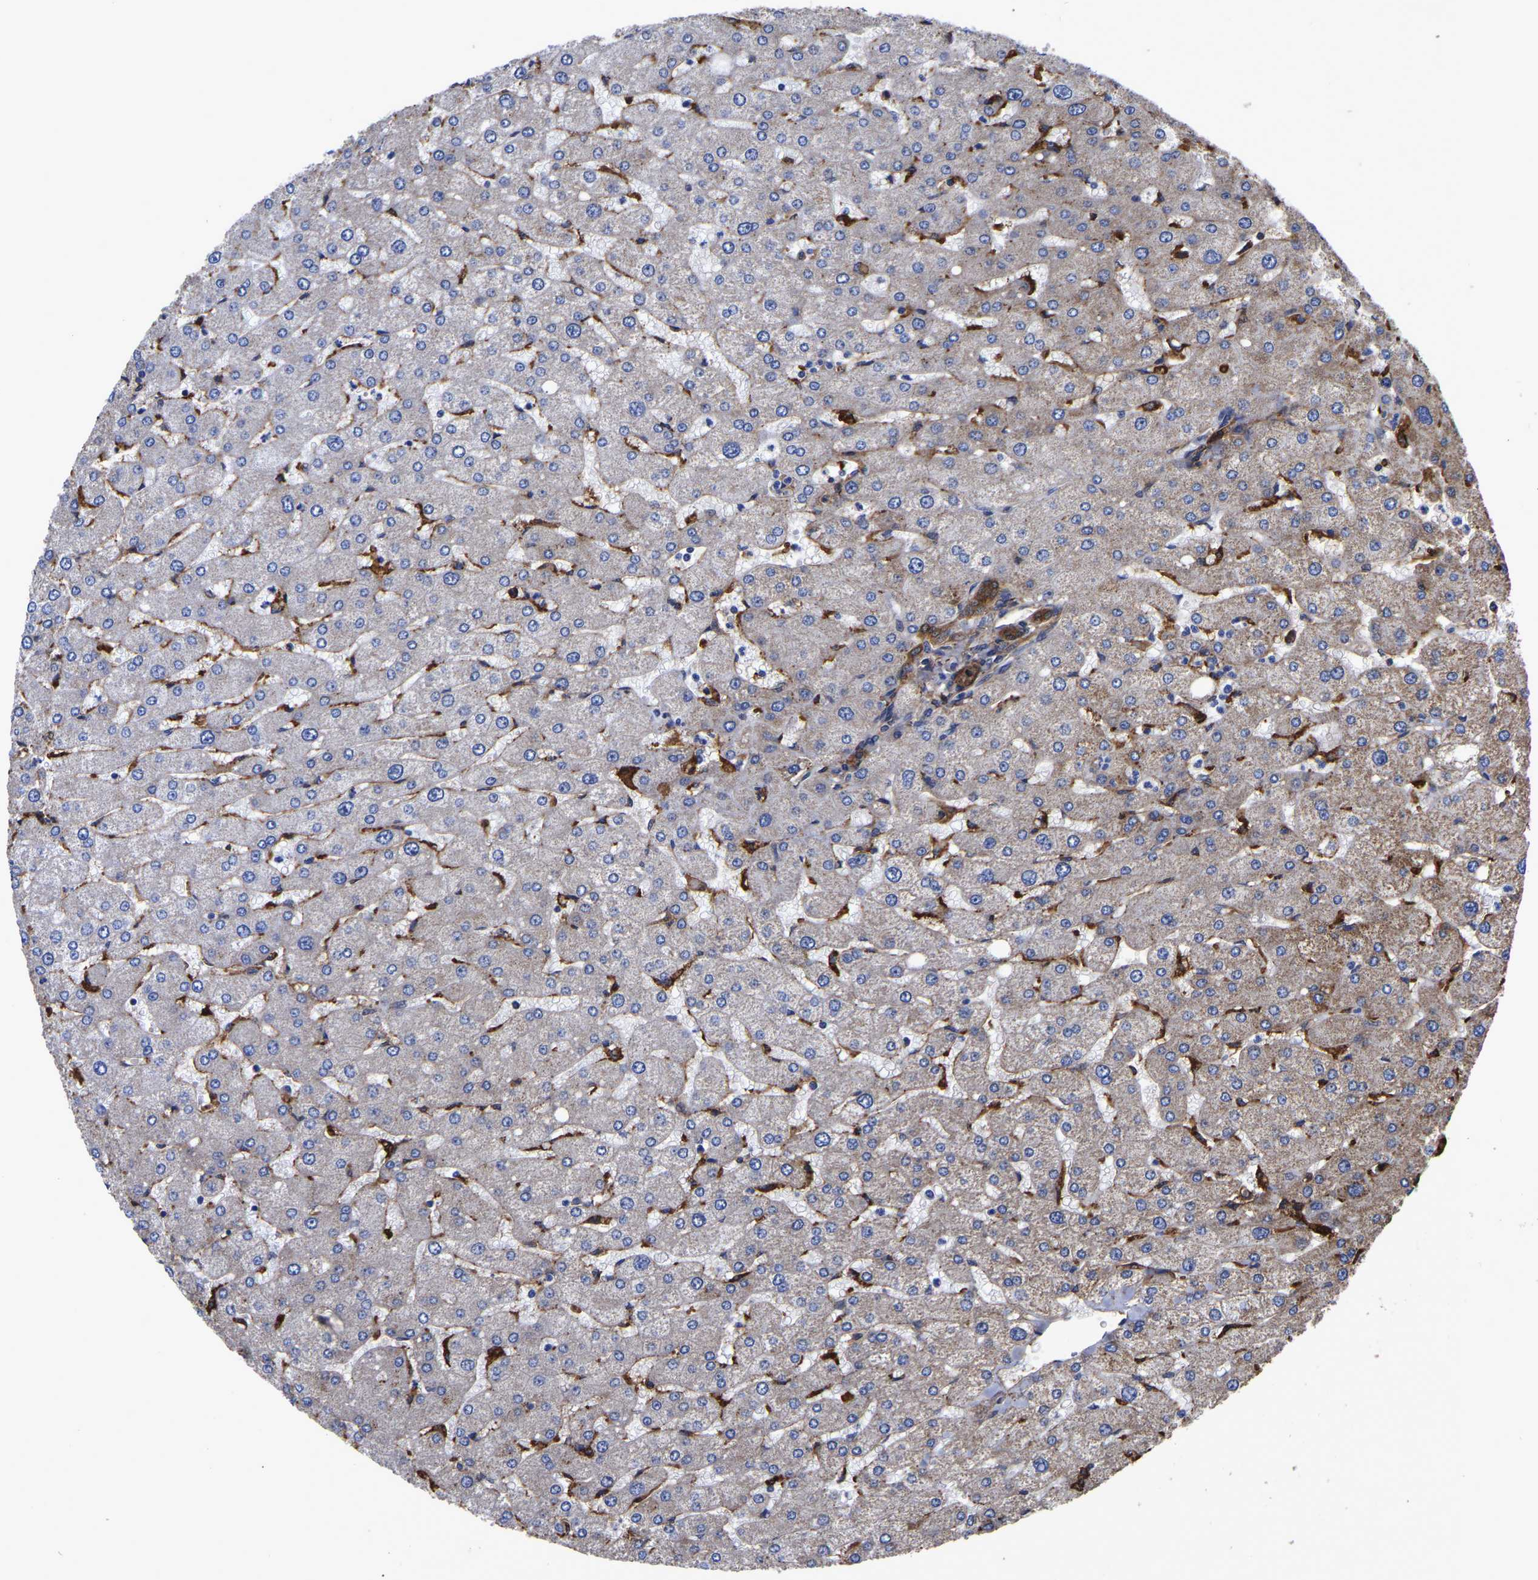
{"staining": {"intensity": "moderate", "quantity": ">75%", "location": "cytoplasmic/membranous"}, "tissue": "liver", "cell_type": "Cholangiocytes", "image_type": "normal", "snomed": [{"axis": "morphology", "description": "Normal tissue, NOS"}, {"axis": "topography", "description": "Liver"}], "caption": "Brown immunohistochemical staining in normal human liver displays moderate cytoplasmic/membranous expression in about >75% of cholangiocytes.", "gene": "LIF", "patient": {"sex": "male", "age": 55}}